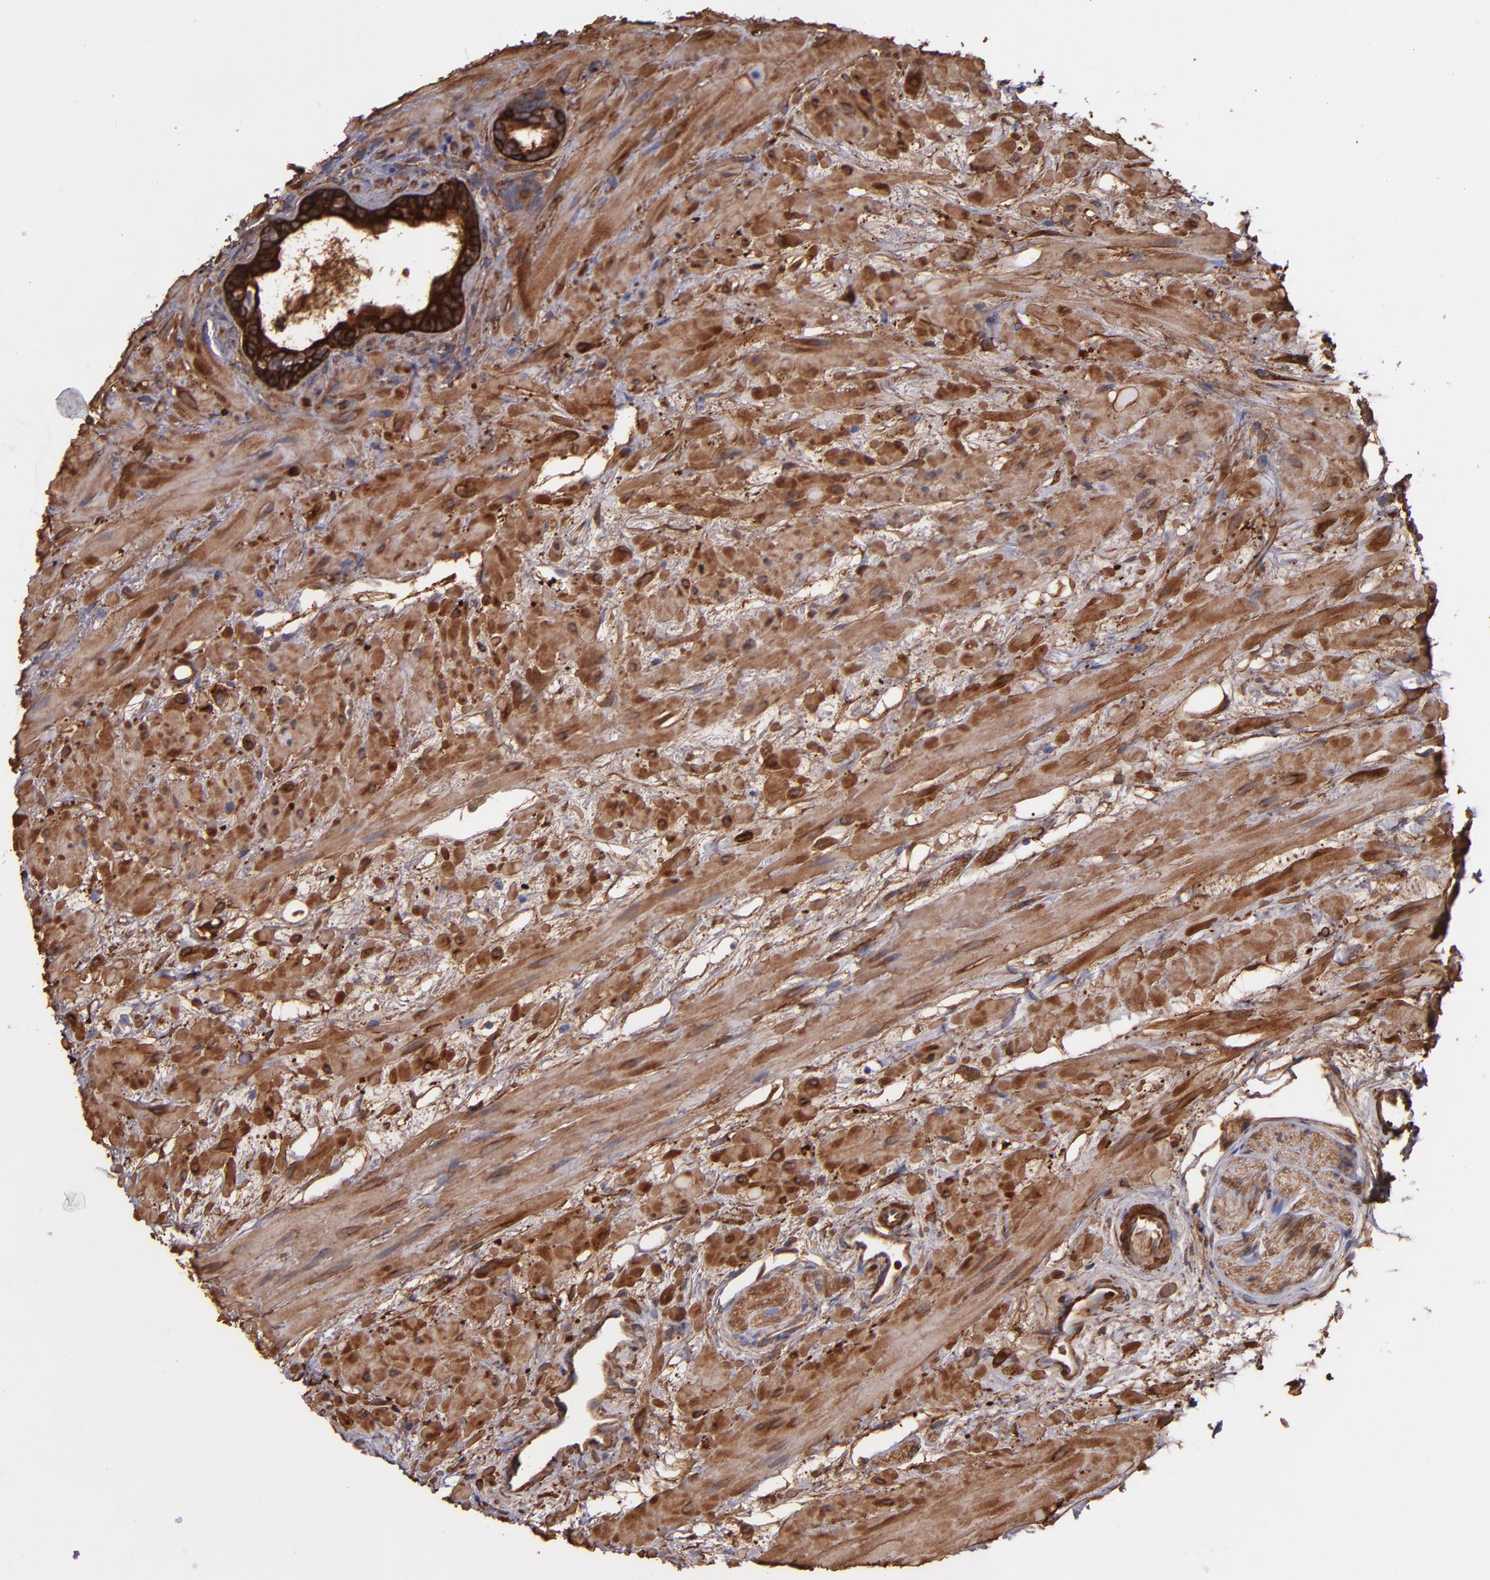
{"staining": {"intensity": "weak", "quantity": "25%-75%", "location": "cytoplasmic/membranous"}, "tissue": "prostate cancer", "cell_type": "Tumor cells", "image_type": "cancer", "snomed": [{"axis": "morphology", "description": "Adenocarcinoma, Low grade"}, {"axis": "topography", "description": "Prostate"}], "caption": "Protein staining of prostate cancer tissue displays weak cytoplasmic/membranous positivity in approximately 25%-75% of tumor cells.", "gene": "VCL", "patient": {"sex": "male", "age": 57}}